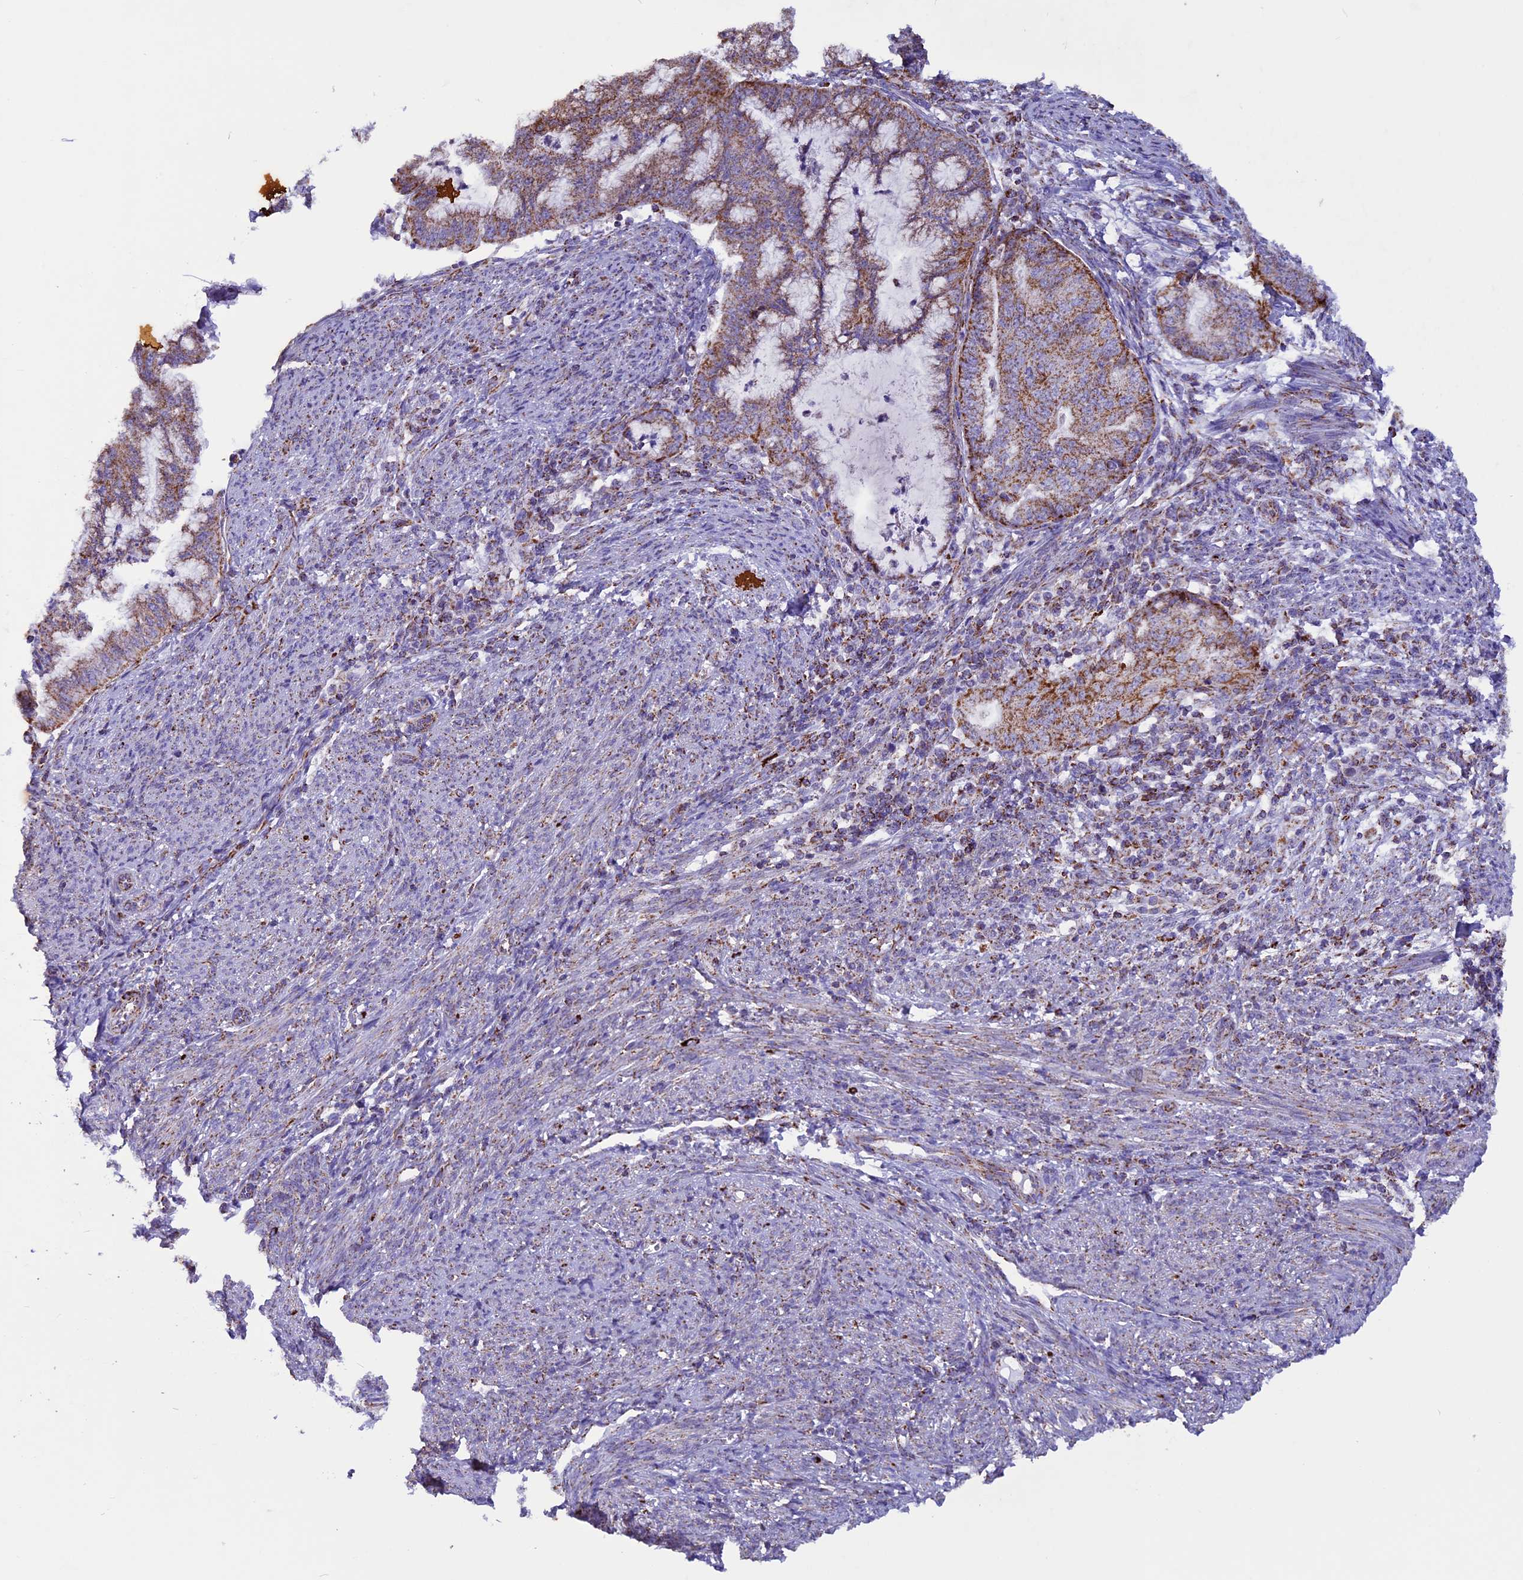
{"staining": {"intensity": "moderate", "quantity": ">75%", "location": "cytoplasmic/membranous"}, "tissue": "endometrial cancer", "cell_type": "Tumor cells", "image_type": "cancer", "snomed": [{"axis": "morphology", "description": "Adenocarcinoma, NOS"}, {"axis": "topography", "description": "Endometrium"}], "caption": "Endometrial cancer (adenocarcinoma) was stained to show a protein in brown. There is medium levels of moderate cytoplasmic/membranous positivity in approximately >75% of tumor cells. The staining was performed using DAB, with brown indicating positive protein expression. Nuclei are stained blue with hematoxylin.", "gene": "ICA1L", "patient": {"sex": "female", "age": 79}}